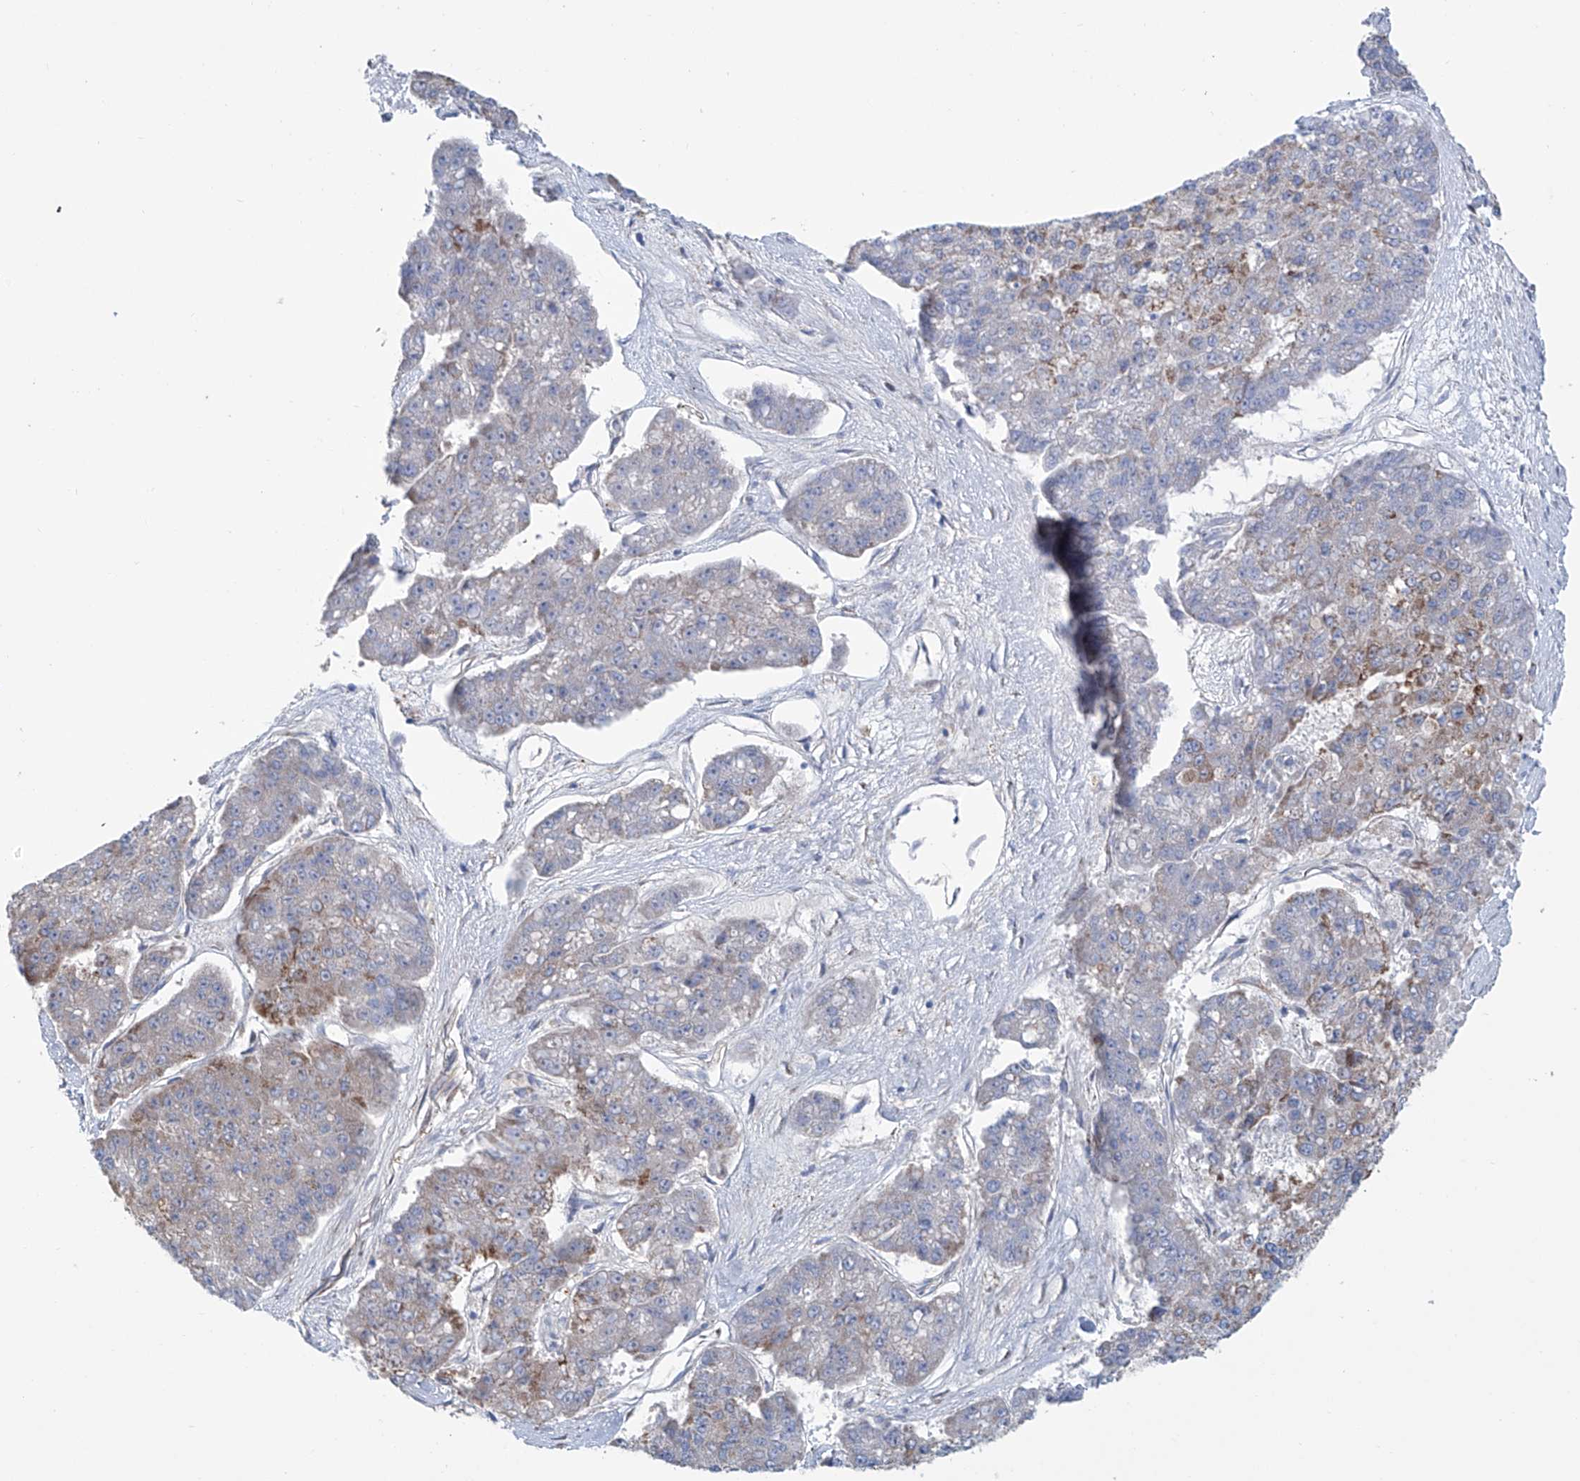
{"staining": {"intensity": "moderate", "quantity": "25%-75%", "location": "cytoplasmic/membranous"}, "tissue": "pancreatic cancer", "cell_type": "Tumor cells", "image_type": "cancer", "snomed": [{"axis": "morphology", "description": "Adenocarcinoma, NOS"}, {"axis": "topography", "description": "Pancreas"}], "caption": "A brown stain shows moderate cytoplasmic/membranous staining of a protein in pancreatic adenocarcinoma tumor cells. (DAB IHC with brightfield microscopy, high magnification).", "gene": "ALDH6A1", "patient": {"sex": "male", "age": 50}}